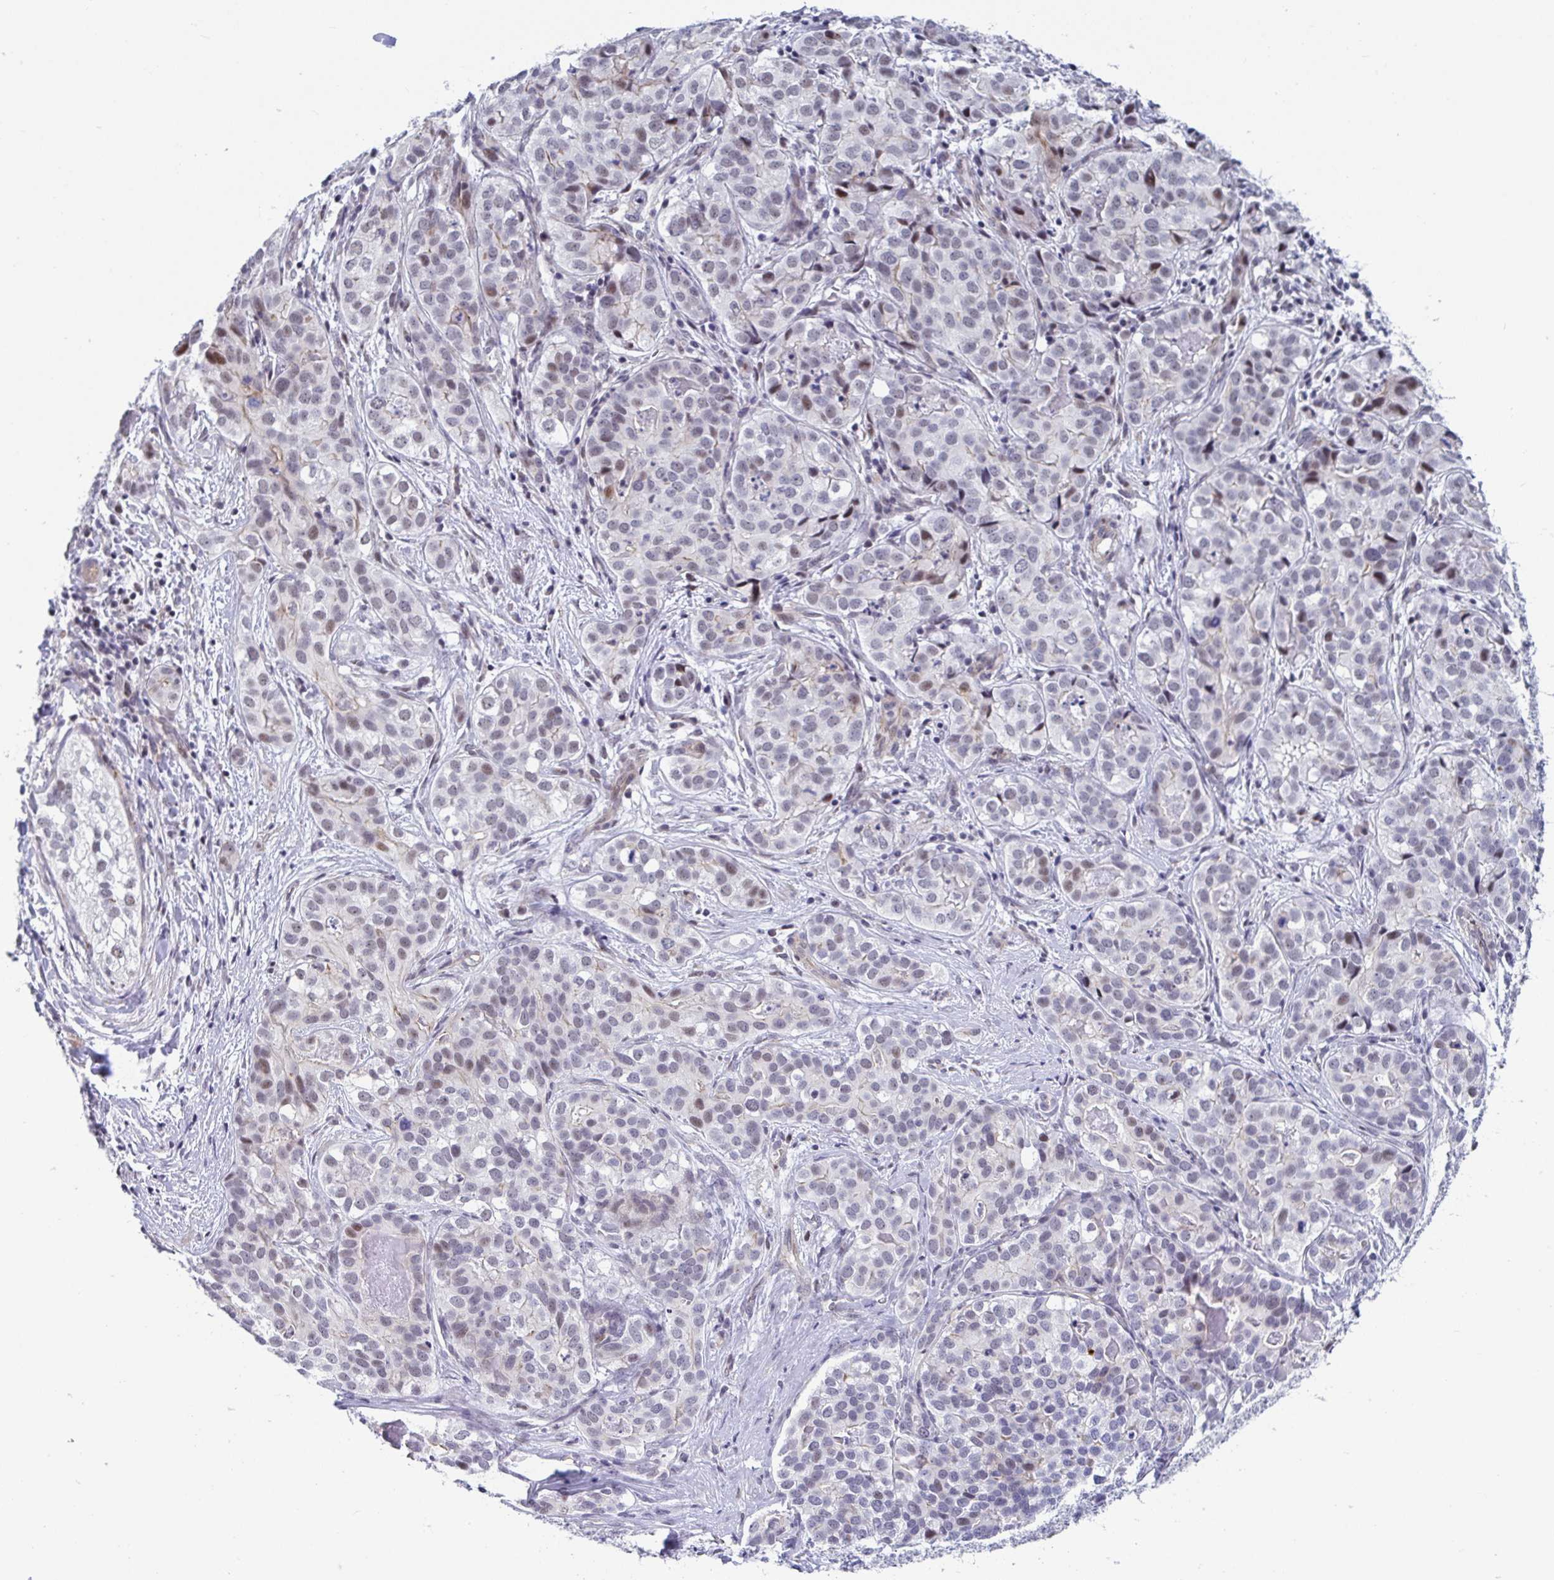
{"staining": {"intensity": "weak", "quantity": "<25%", "location": "nuclear"}, "tissue": "liver cancer", "cell_type": "Tumor cells", "image_type": "cancer", "snomed": [{"axis": "morphology", "description": "Cholangiocarcinoma"}, {"axis": "topography", "description": "Liver"}], "caption": "This is an immunohistochemistry photomicrograph of human cholangiocarcinoma (liver). There is no staining in tumor cells.", "gene": "WDR72", "patient": {"sex": "male", "age": 56}}